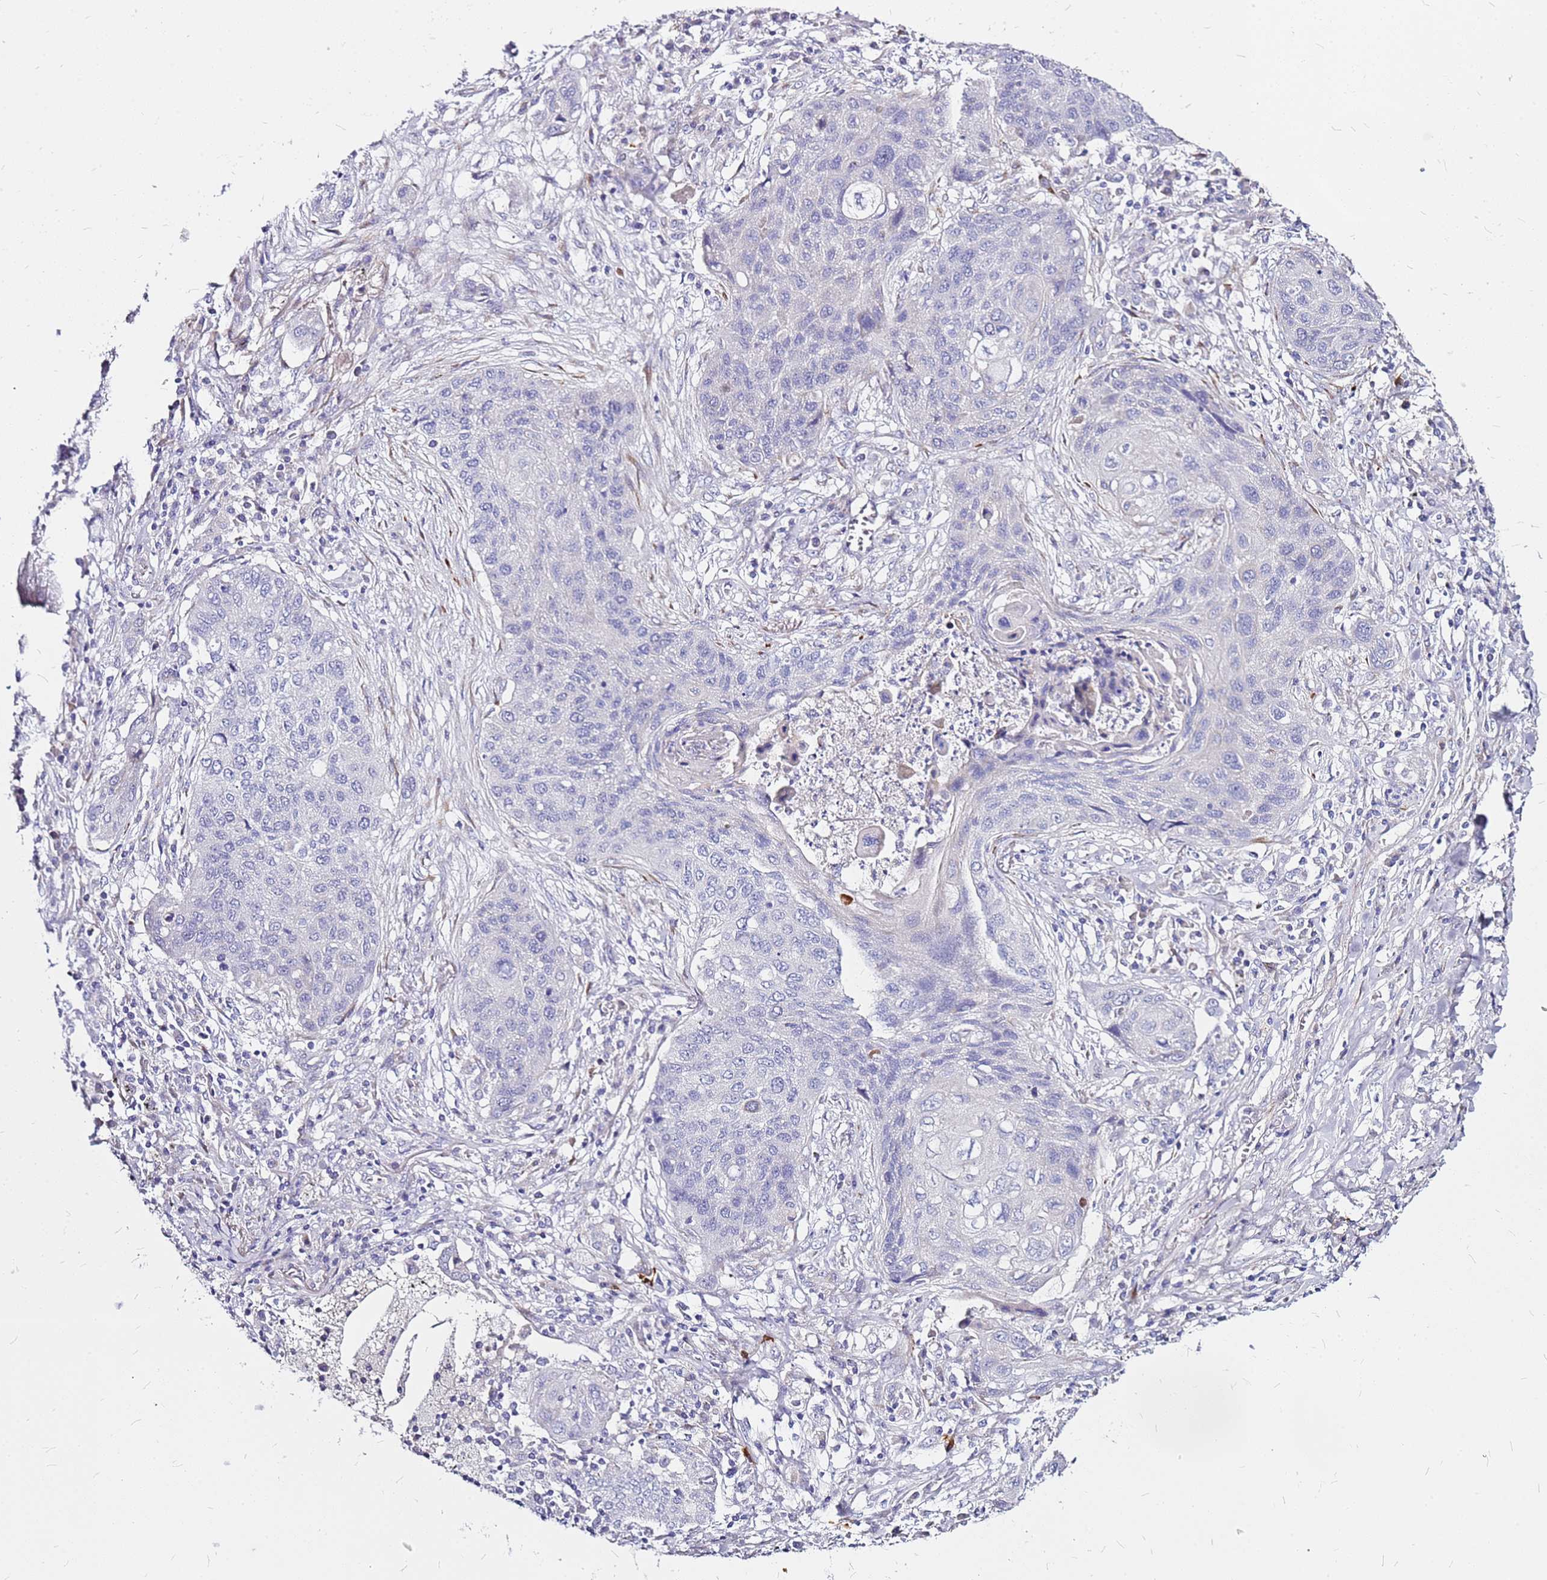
{"staining": {"intensity": "negative", "quantity": "none", "location": "none"}, "tissue": "lung cancer", "cell_type": "Tumor cells", "image_type": "cancer", "snomed": [{"axis": "morphology", "description": "Squamous cell carcinoma, NOS"}, {"axis": "topography", "description": "Lung"}], "caption": "Photomicrograph shows no significant protein expression in tumor cells of lung cancer (squamous cell carcinoma).", "gene": "CASD1", "patient": {"sex": "female", "age": 63}}